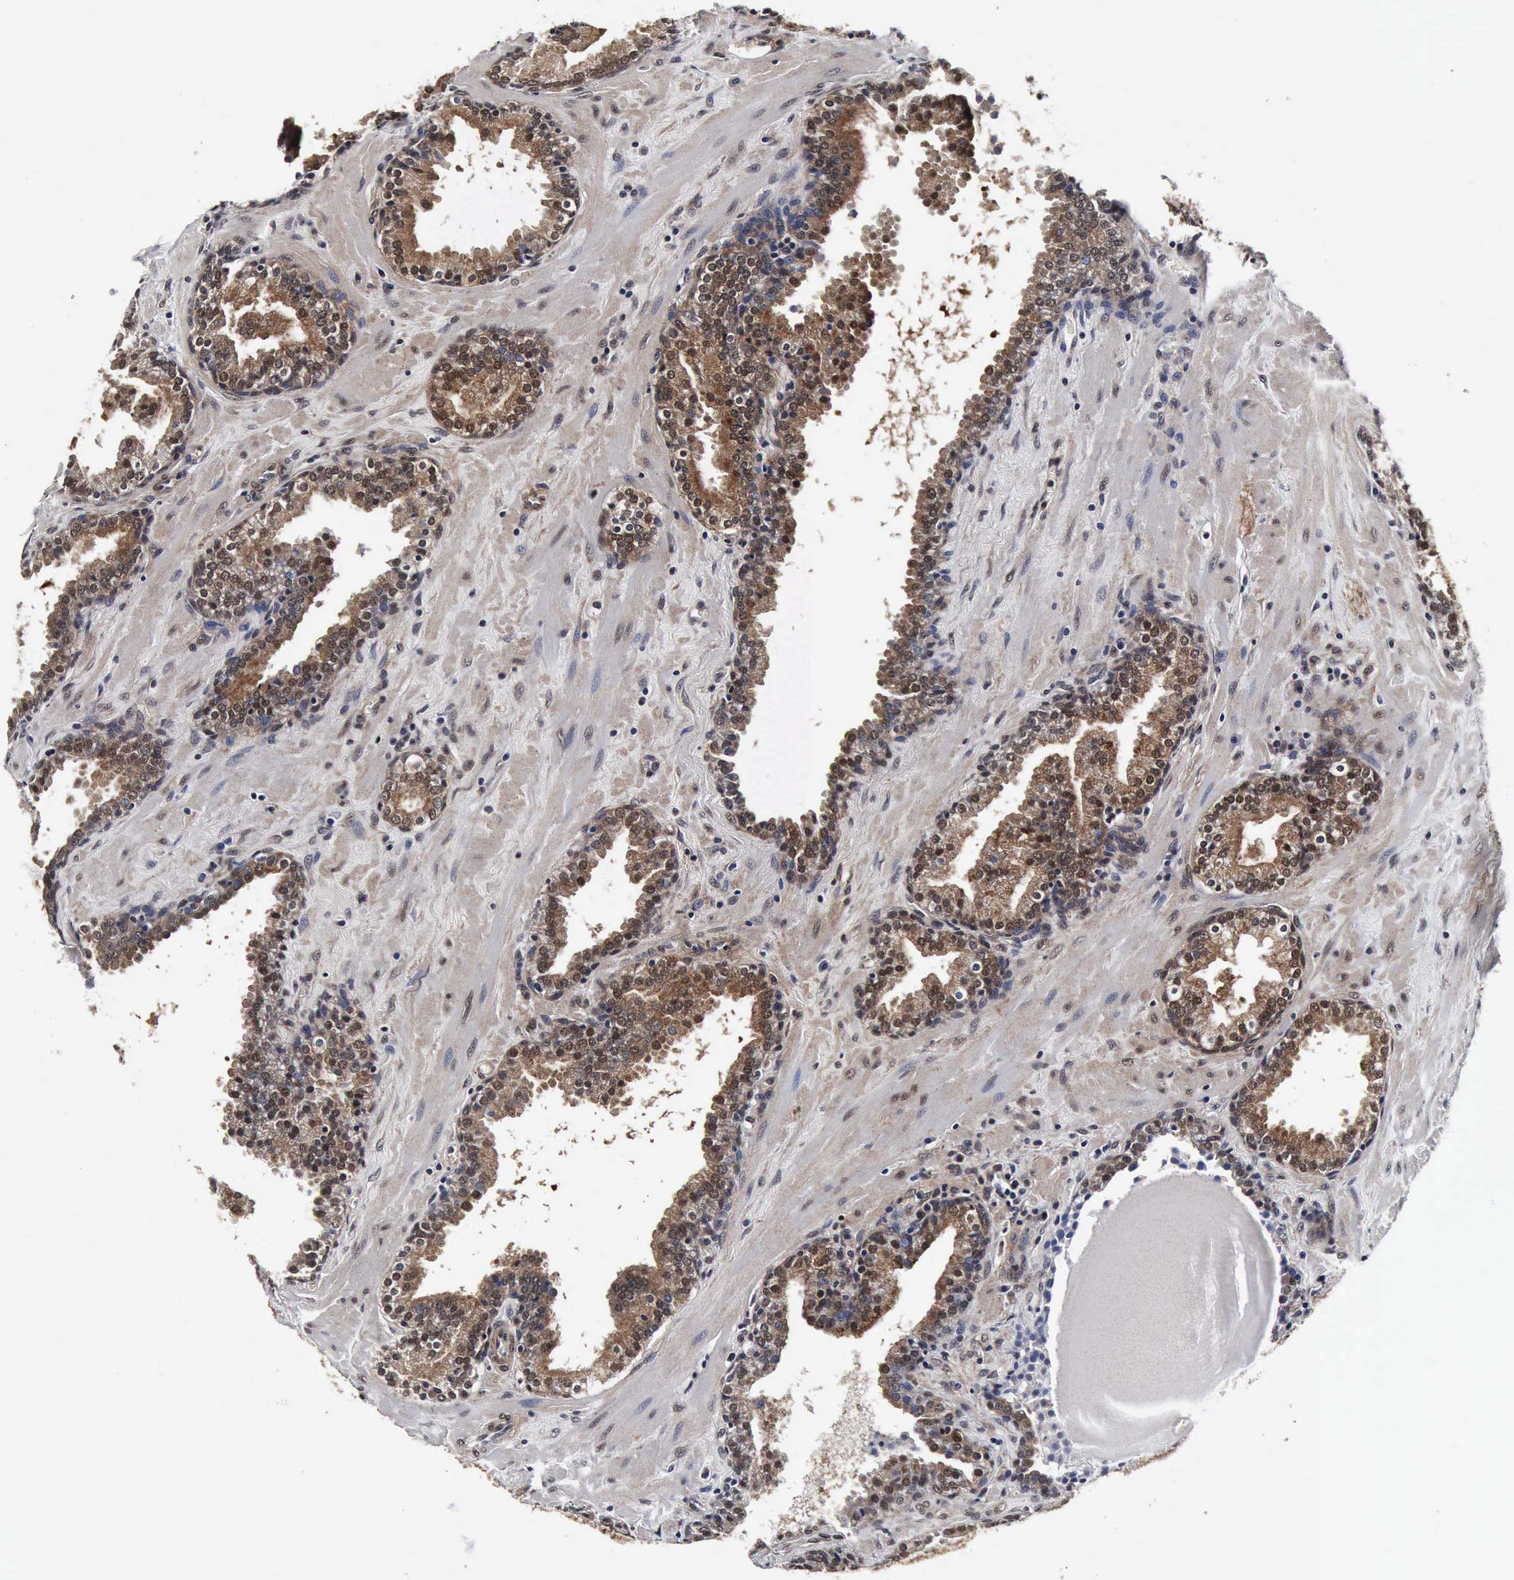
{"staining": {"intensity": "moderate", "quantity": ">75%", "location": "cytoplasmic/membranous,nuclear"}, "tissue": "prostate", "cell_type": "Glandular cells", "image_type": "normal", "snomed": [{"axis": "morphology", "description": "Normal tissue, NOS"}, {"axis": "topography", "description": "Prostate"}], "caption": "This histopathology image reveals unremarkable prostate stained with IHC to label a protein in brown. The cytoplasmic/membranous,nuclear of glandular cells show moderate positivity for the protein. Nuclei are counter-stained blue.", "gene": "UBC", "patient": {"sex": "male", "age": 51}}